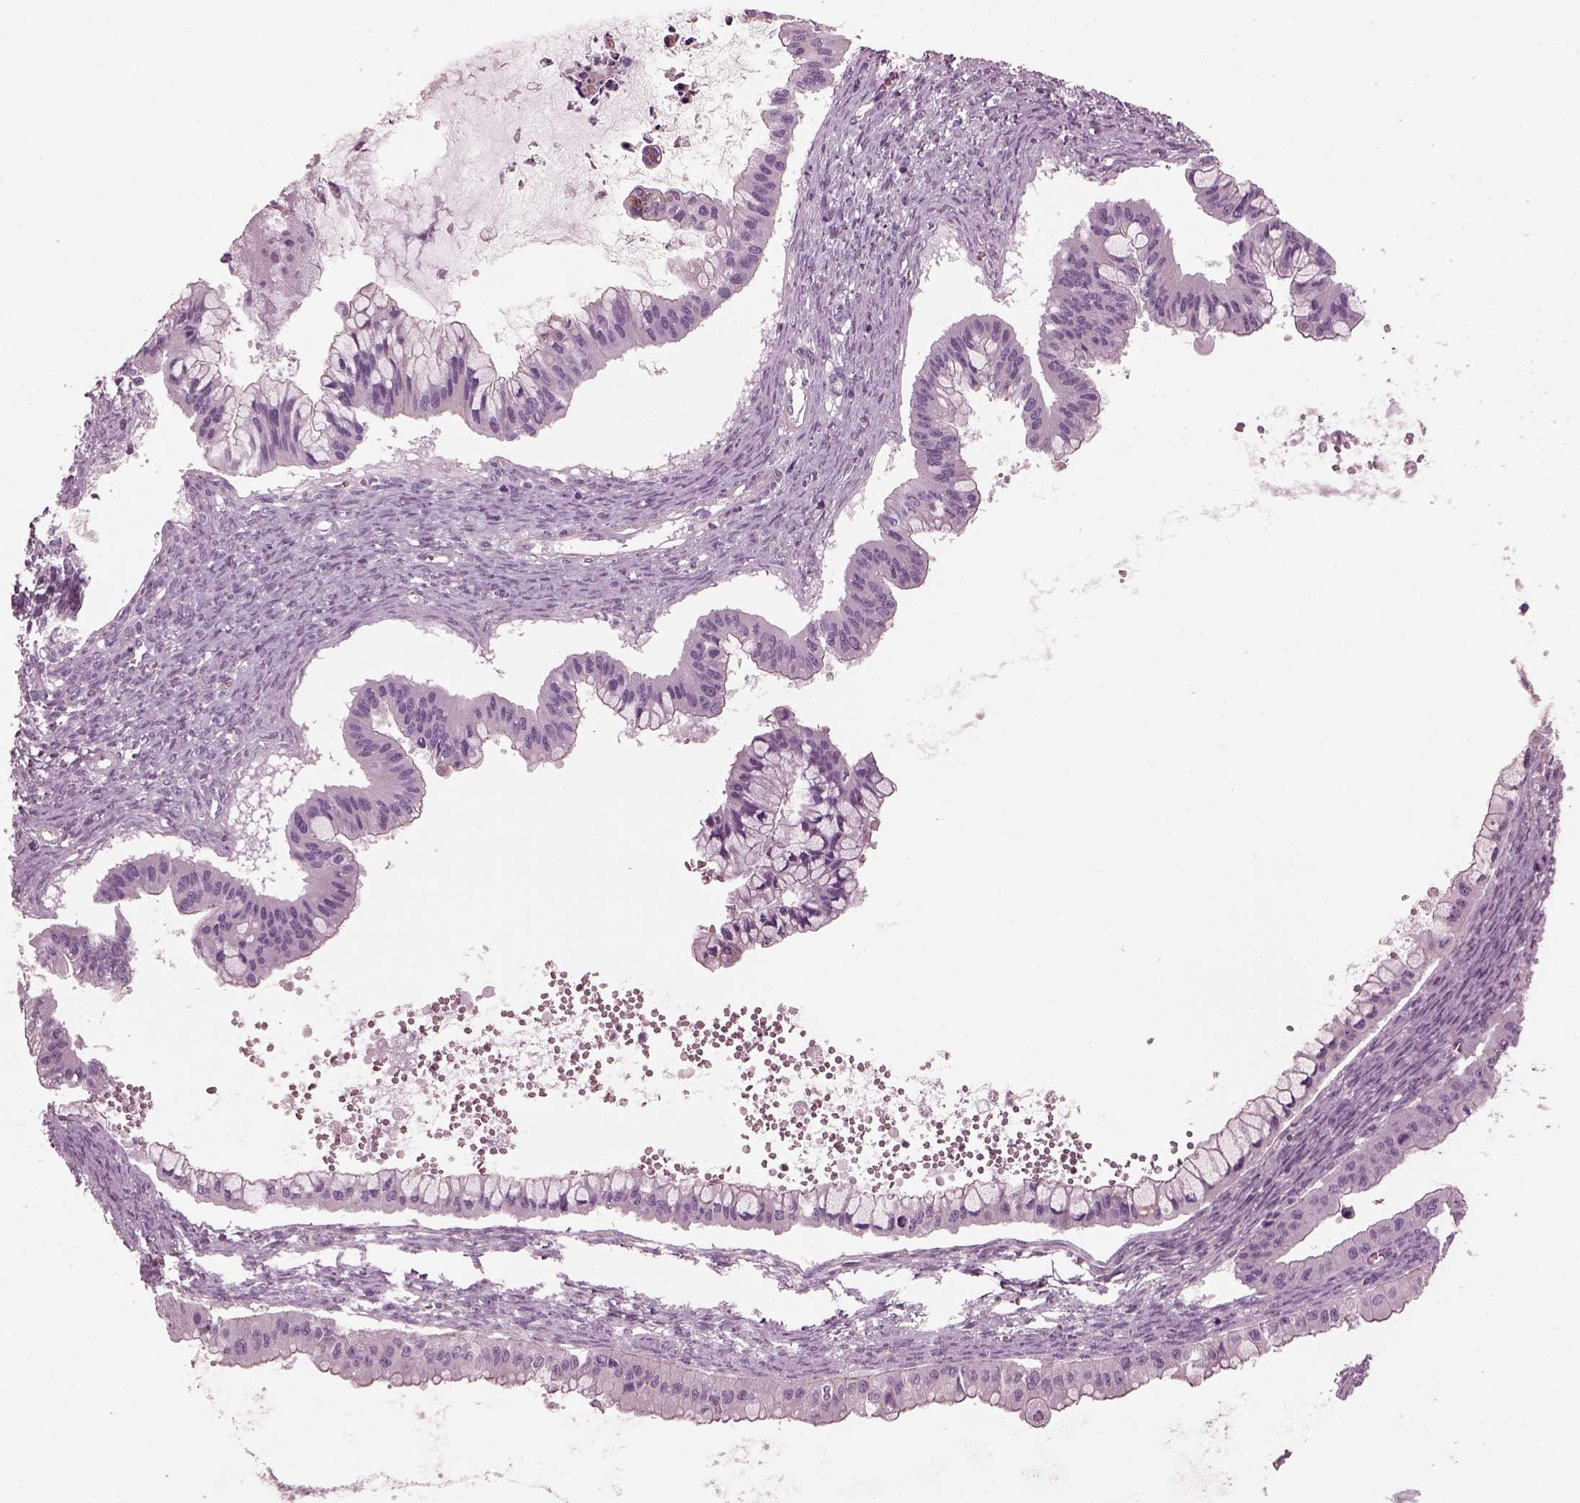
{"staining": {"intensity": "negative", "quantity": "none", "location": "none"}, "tissue": "ovarian cancer", "cell_type": "Tumor cells", "image_type": "cancer", "snomed": [{"axis": "morphology", "description": "Cystadenocarcinoma, mucinous, NOS"}, {"axis": "topography", "description": "Ovary"}], "caption": "Tumor cells are negative for brown protein staining in mucinous cystadenocarcinoma (ovarian). Nuclei are stained in blue.", "gene": "BFSP1", "patient": {"sex": "female", "age": 72}}